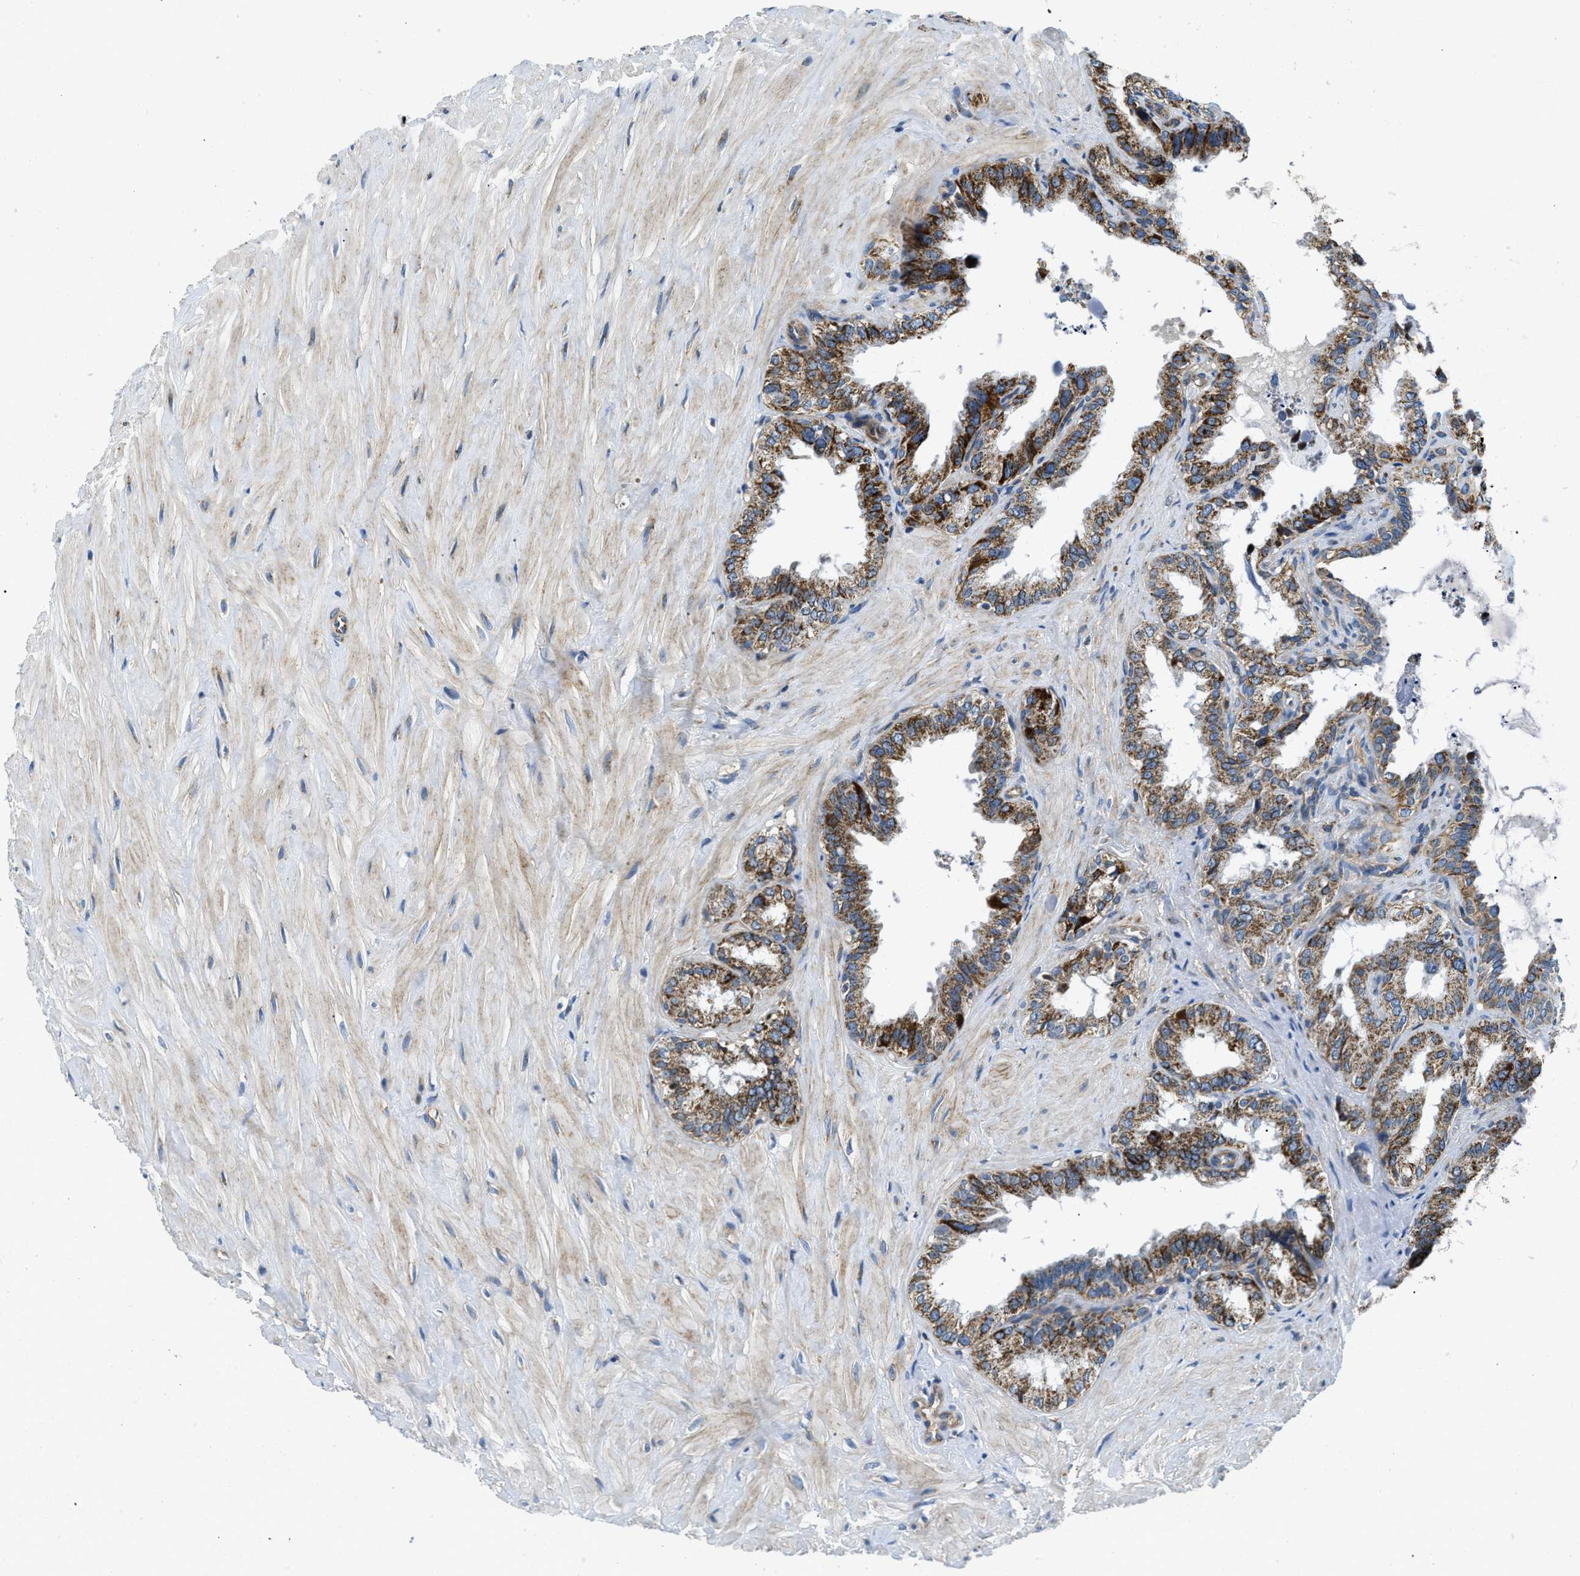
{"staining": {"intensity": "moderate", "quantity": ">75%", "location": "cytoplasmic/membranous"}, "tissue": "seminal vesicle", "cell_type": "Glandular cells", "image_type": "normal", "snomed": [{"axis": "morphology", "description": "Normal tissue, NOS"}, {"axis": "topography", "description": "Seminal veicle"}], "caption": "Immunohistochemical staining of unremarkable human seminal vesicle shows medium levels of moderate cytoplasmic/membranous positivity in about >75% of glandular cells. The protein is stained brown, and the nuclei are stained in blue (DAB (3,3'-diaminobenzidine) IHC with brightfield microscopy, high magnification).", "gene": "STK33", "patient": {"sex": "male", "age": 64}}